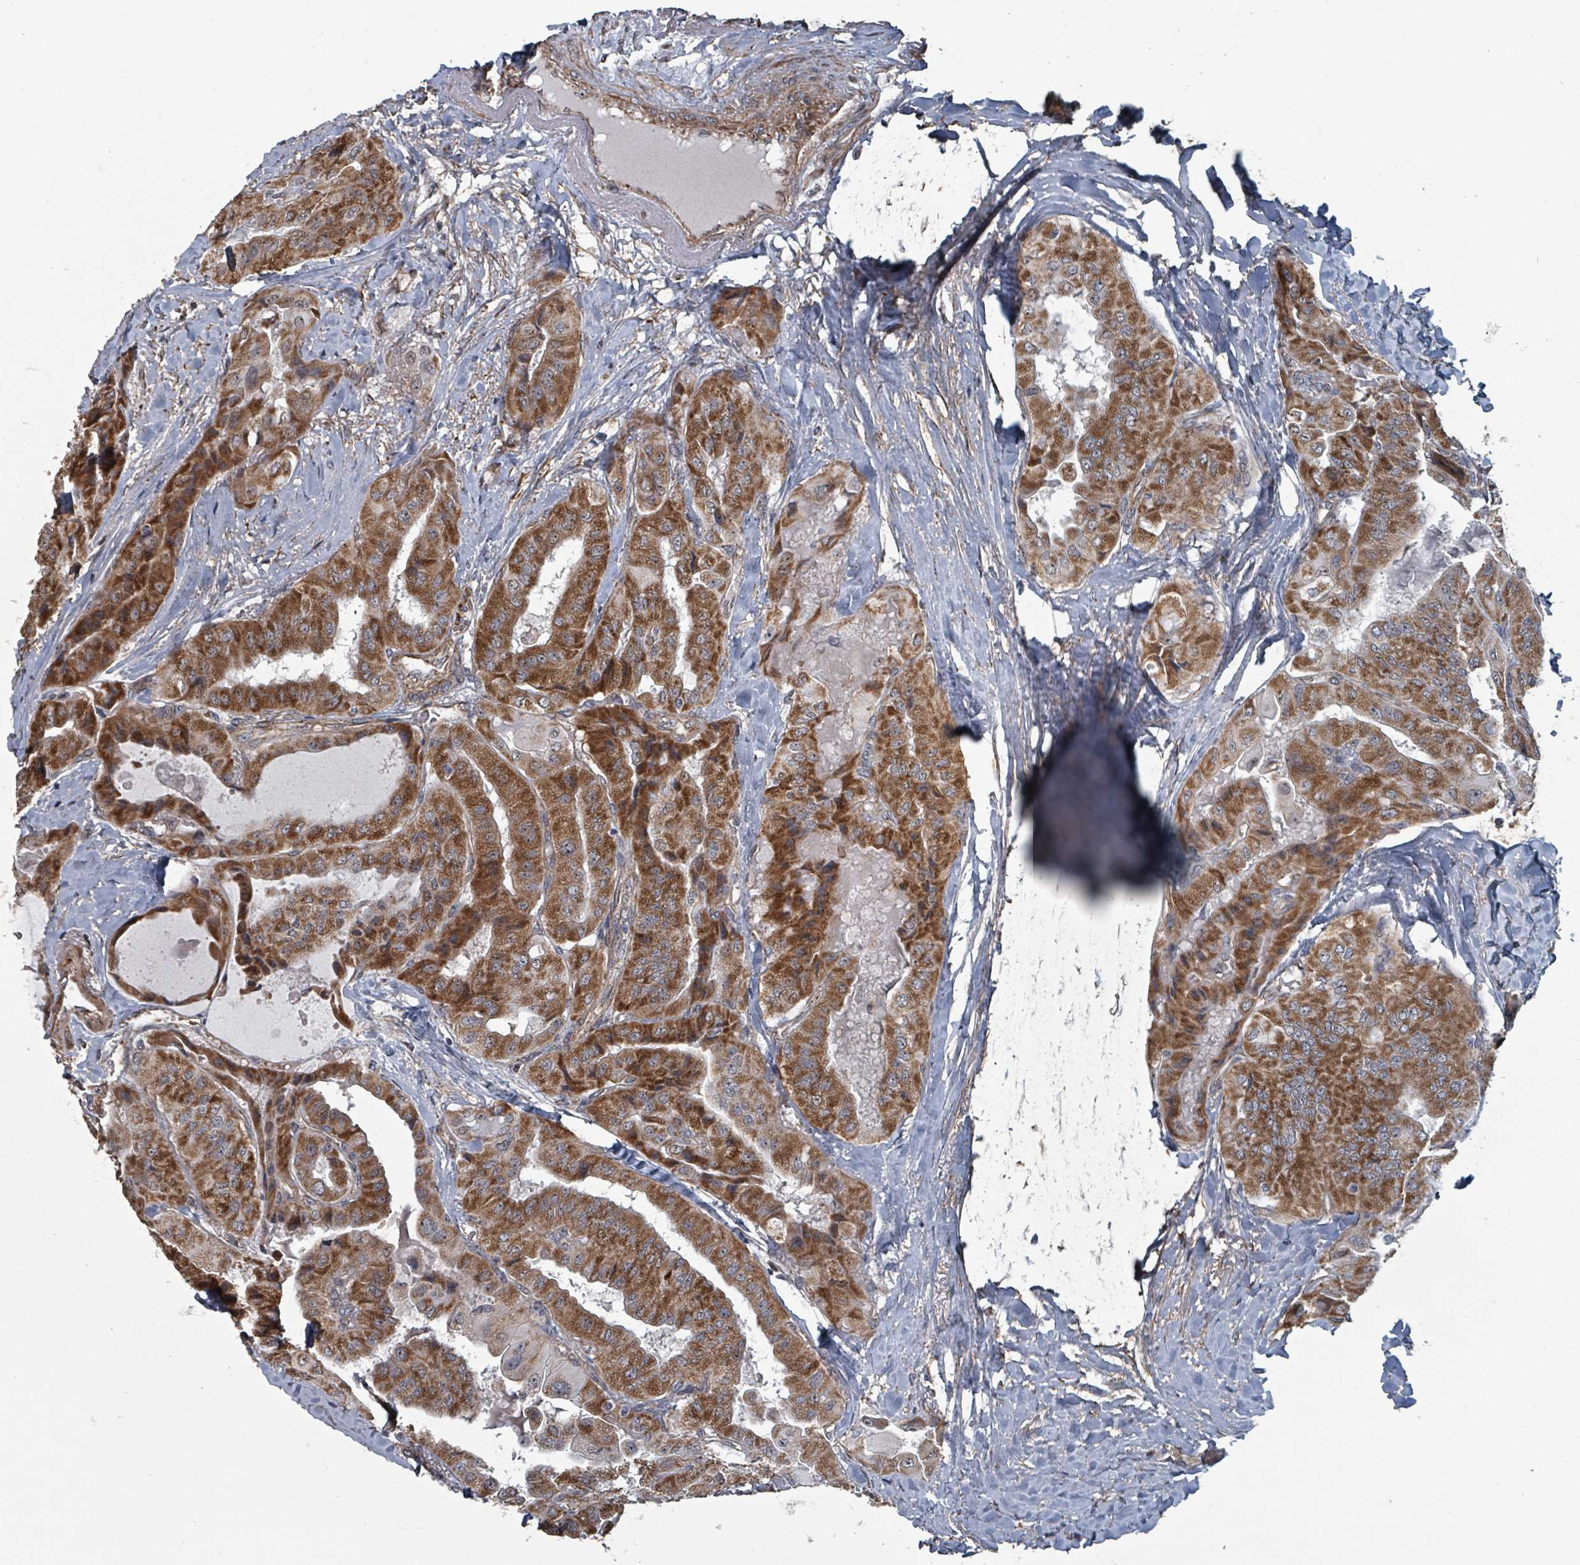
{"staining": {"intensity": "strong", "quantity": ">75%", "location": "cytoplasmic/membranous"}, "tissue": "thyroid cancer", "cell_type": "Tumor cells", "image_type": "cancer", "snomed": [{"axis": "morphology", "description": "Normal tissue, NOS"}, {"axis": "morphology", "description": "Papillary adenocarcinoma, NOS"}, {"axis": "topography", "description": "Thyroid gland"}], "caption": "Human thyroid cancer stained for a protein (brown) exhibits strong cytoplasmic/membranous positive staining in about >75% of tumor cells.", "gene": "MRPL4", "patient": {"sex": "female", "age": 59}}